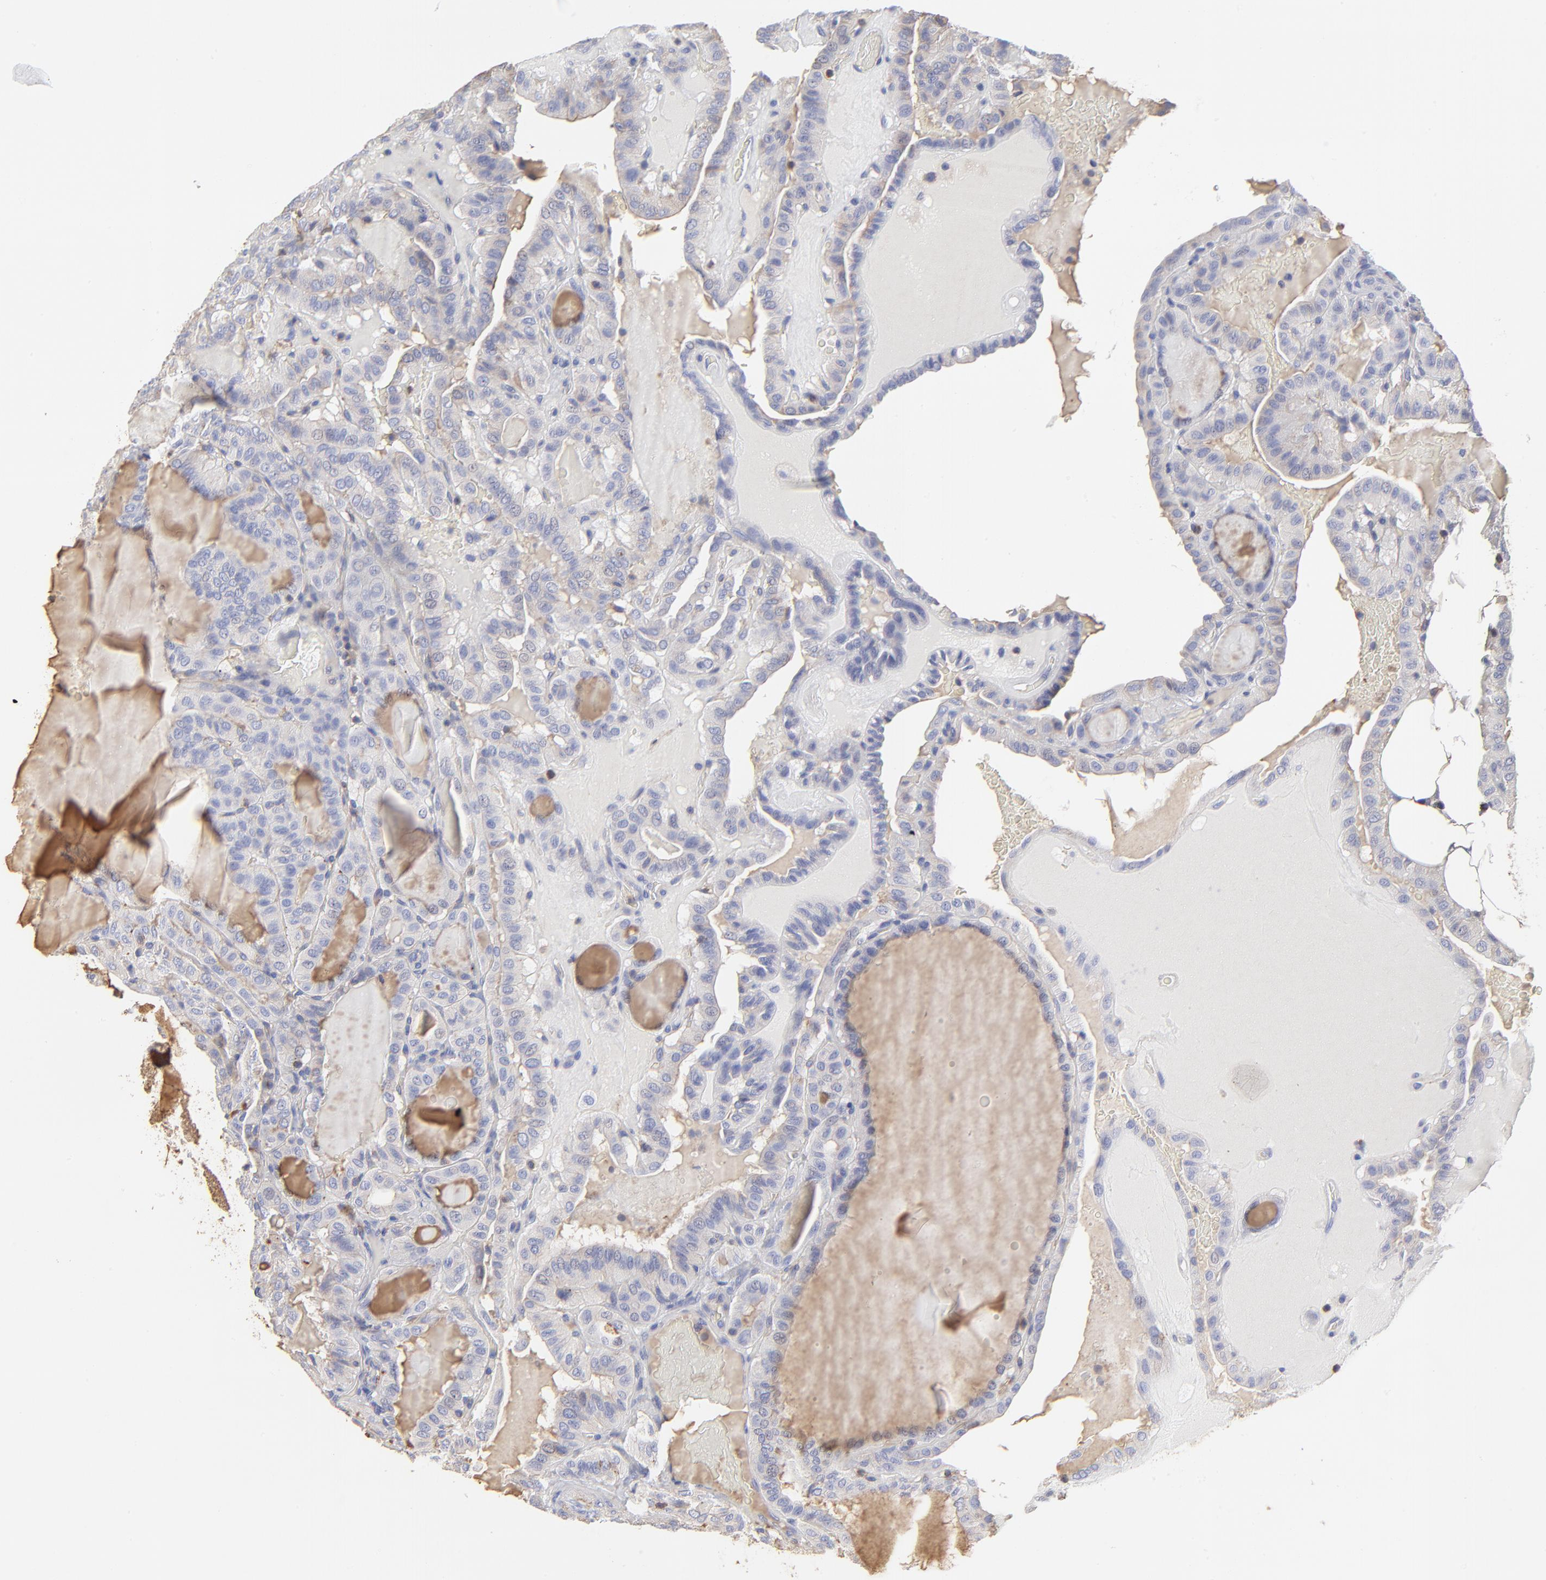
{"staining": {"intensity": "weak", "quantity": "<25%", "location": "cytoplasmic/membranous"}, "tissue": "thyroid cancer", "cell_type": "Tumor cells", "image_type": "cancer", "snomed": [{"axis": "morphology", "description": "Papillary adenocarcinoma, NOS"}, {"axis": "topography", "description": "Thyroid gland"}], "caption": "This is an immunohistochemistry photomicrograph of human thyroid cancer (papillary adenocarcinoma). There is no staining in tumor cells.", "gene": "ANXA6", "patient": {"sex": "male", "age": 77}}